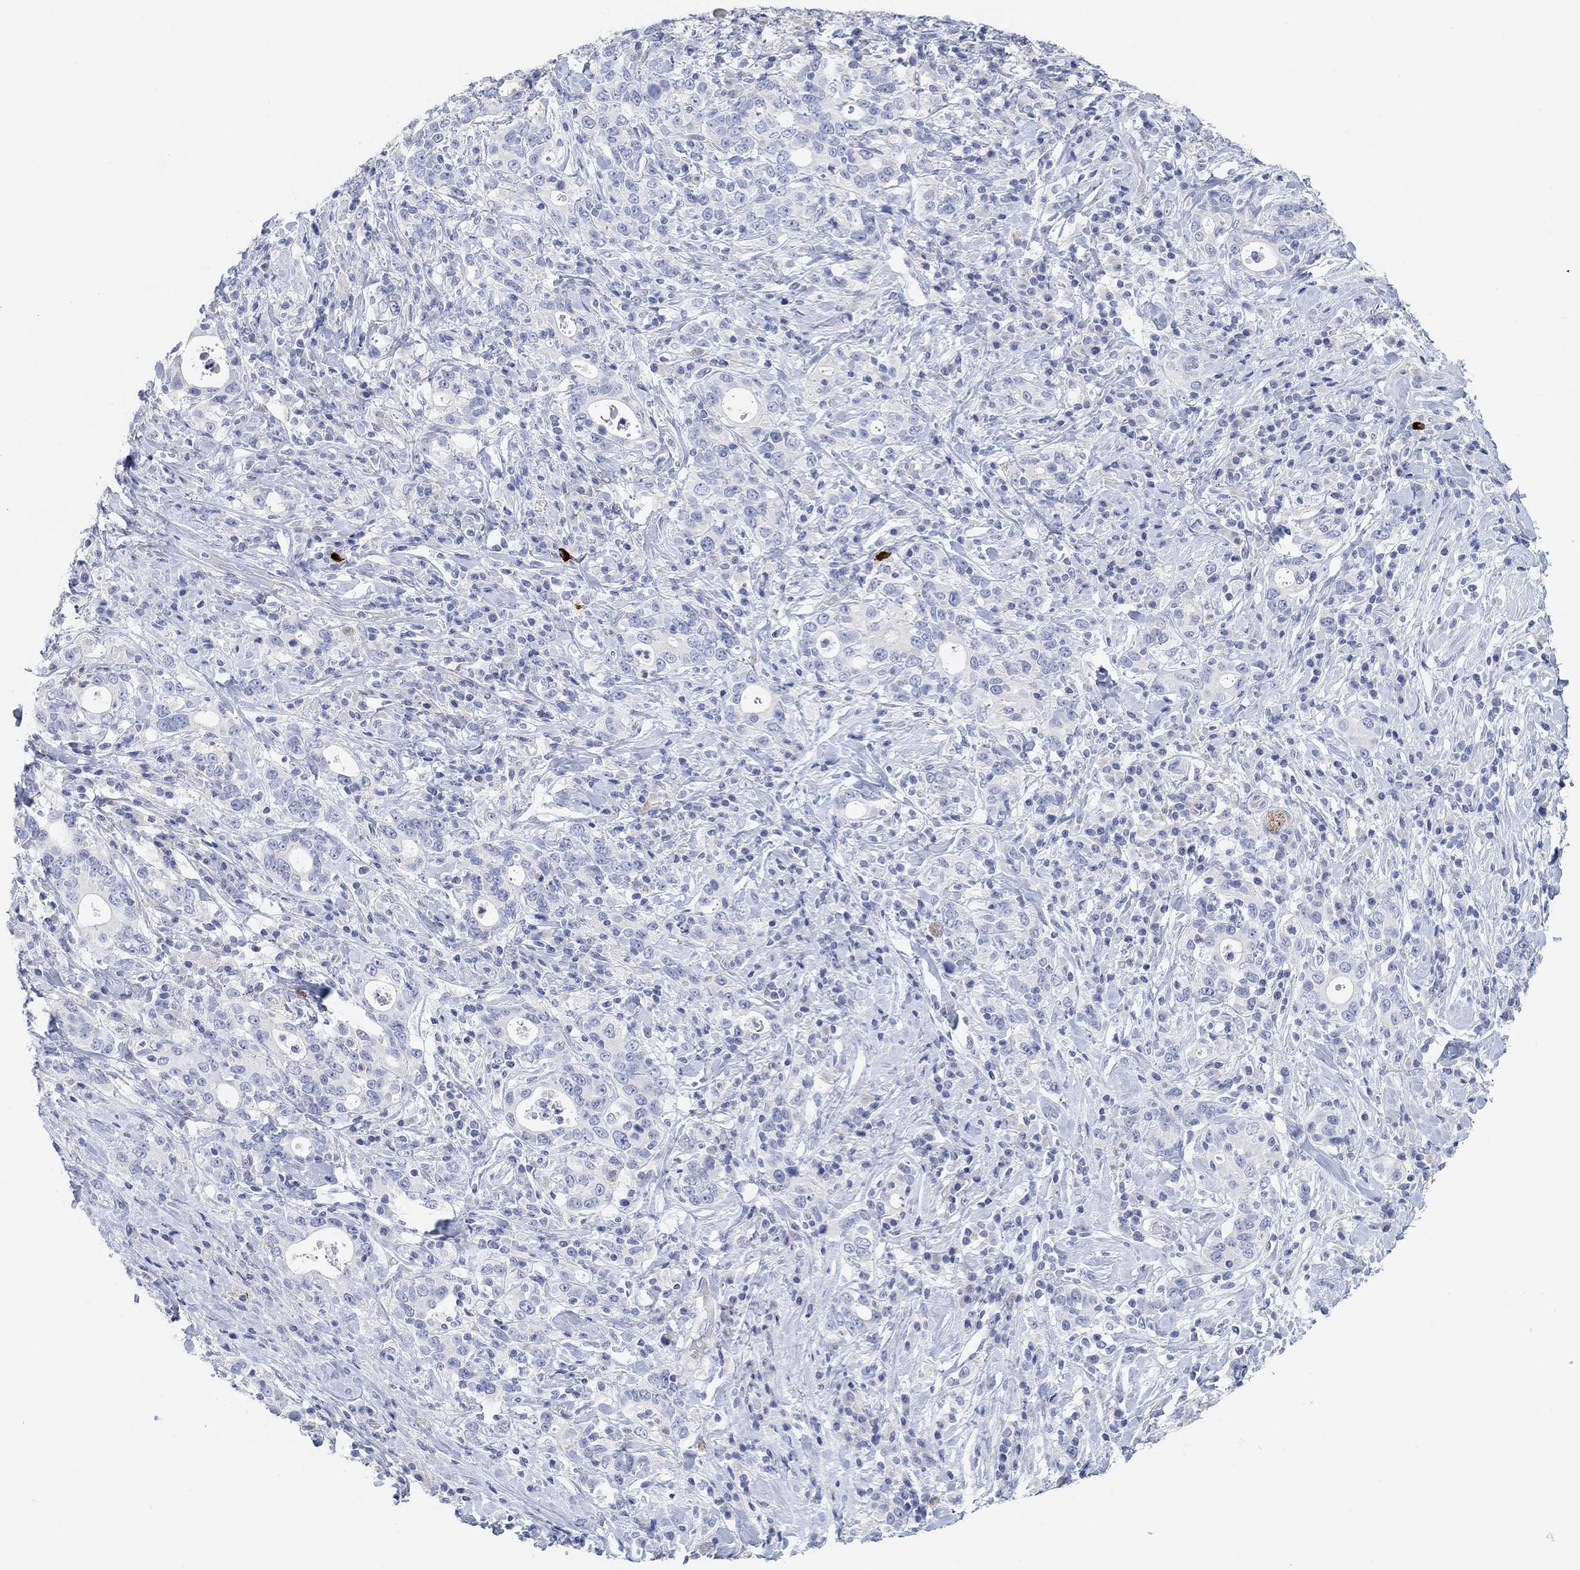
{"staining": {"intensity": "negative", "quantity": "none", "location": "none"}, "tissue": "stomach cancer", "cell_type": "Tumor cells", "image_type": "cancer", "snomed": [{"axis": "morphology", "description": "Adenocarcinoma, NOS"}, {"axis": "topography", "description": "Stomach"}], "caption": "High magnification brightfield microscopy of adenocarcinoma (stomach) stained with DAB (3,3'-diaminobenzidine) (brown) and counterstained with hematoxylin (blue): tumor cells show no significant expression.", "gene": "VAT1L", "patient": {"sex": "male", "age": 79}}